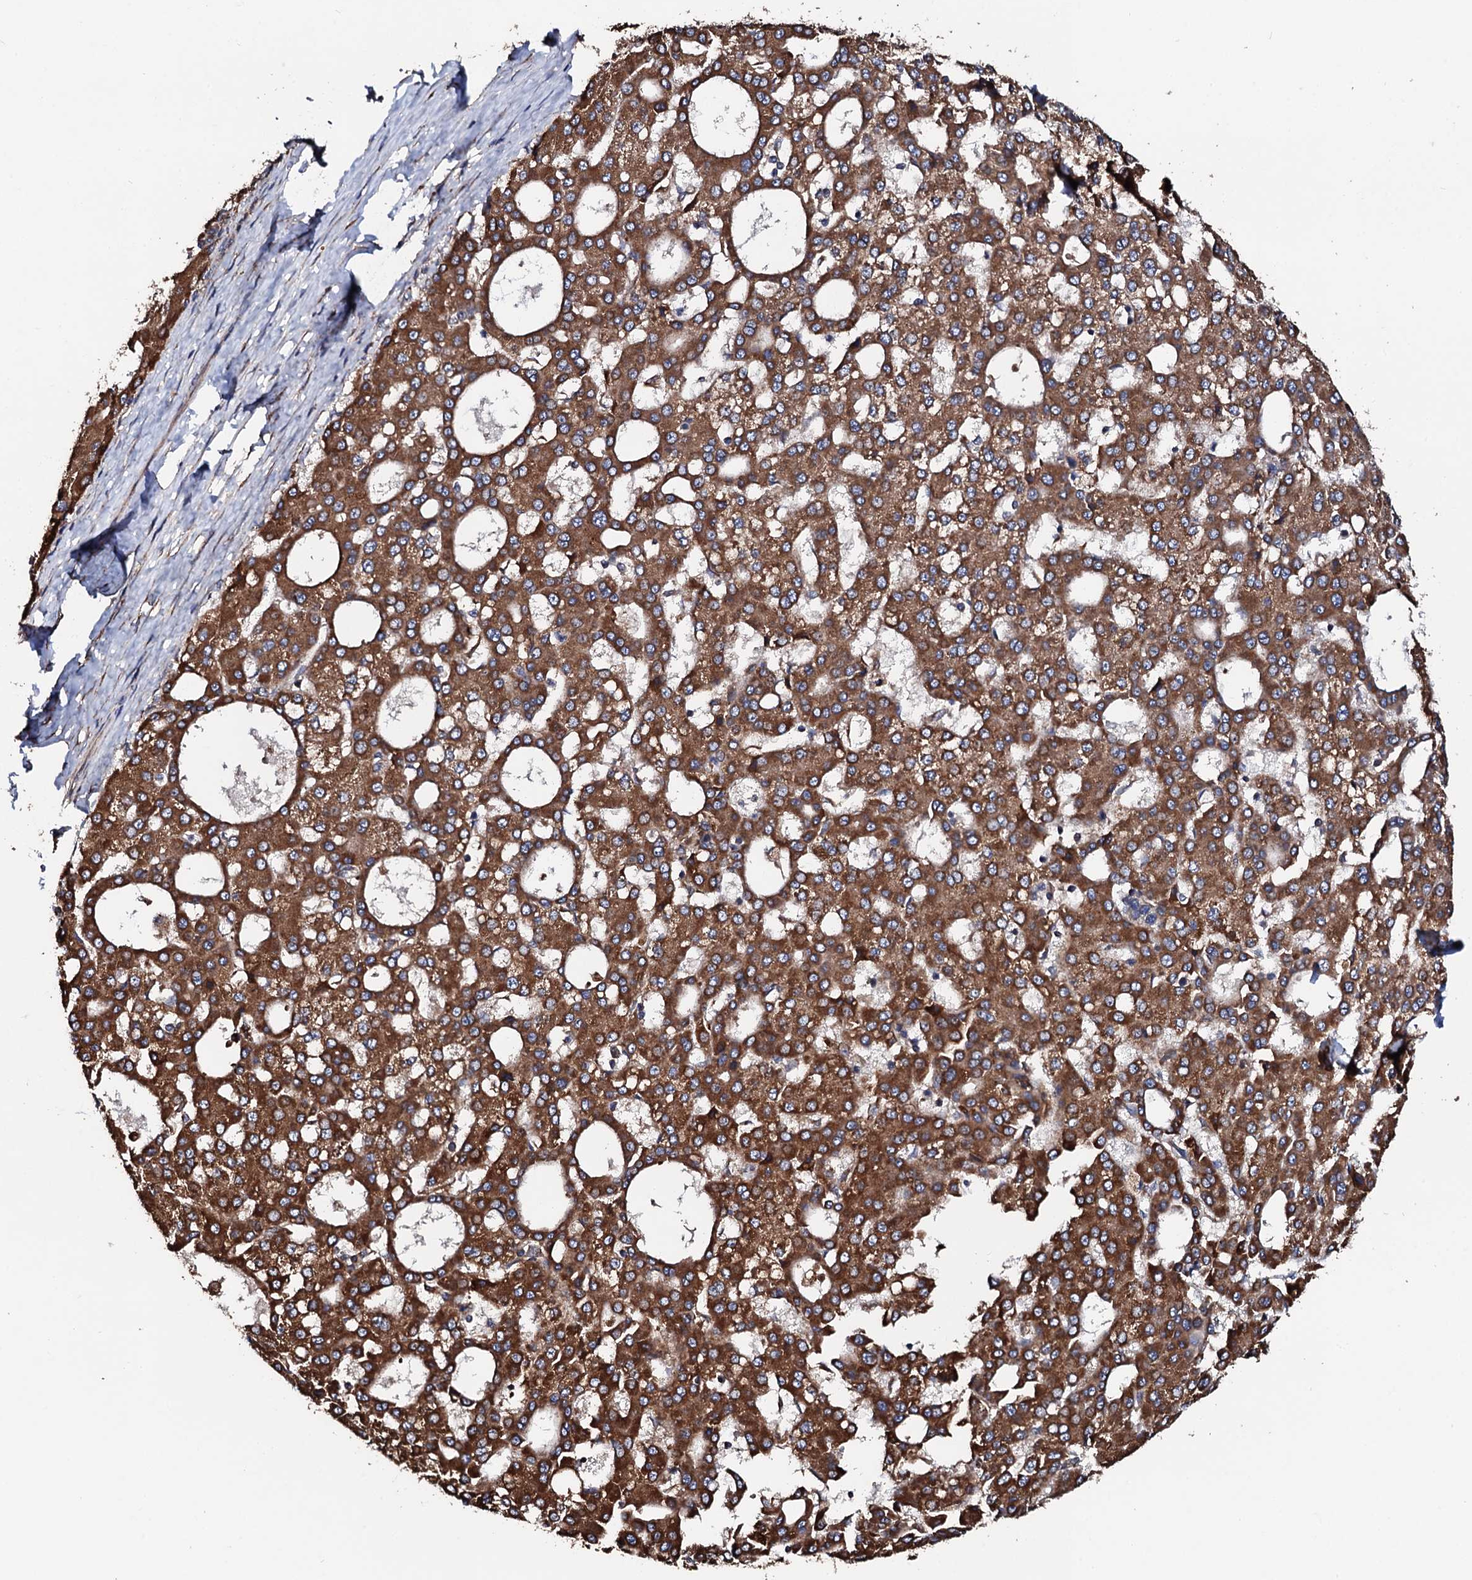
{"staining": {"intensity": "strong", "quantity": ">75%", "location": "cytoplasmic/membranous"}, "tissue": "liver cancer", "cell_type": "Tumor cells", "image_type": "cancer", "snomed": [{"axis": "morphology", "description": "Carcinoma, Hepatocellular, NOS"}, {"axis": "topography", "description": "Liver"}], "caption": "Protein expression by immunohistochemistry (IHC) shows strong cytoplasmic/membranous expression in about >75% of tumor cells in liver hepatocellular carcinoma. (DAB (3,3'-diaminobenzidine) = brown stain, brightfield microscopy at high magnification).", "gene": "CKAP5", "patient": {"sex": "male", "age": 47}}